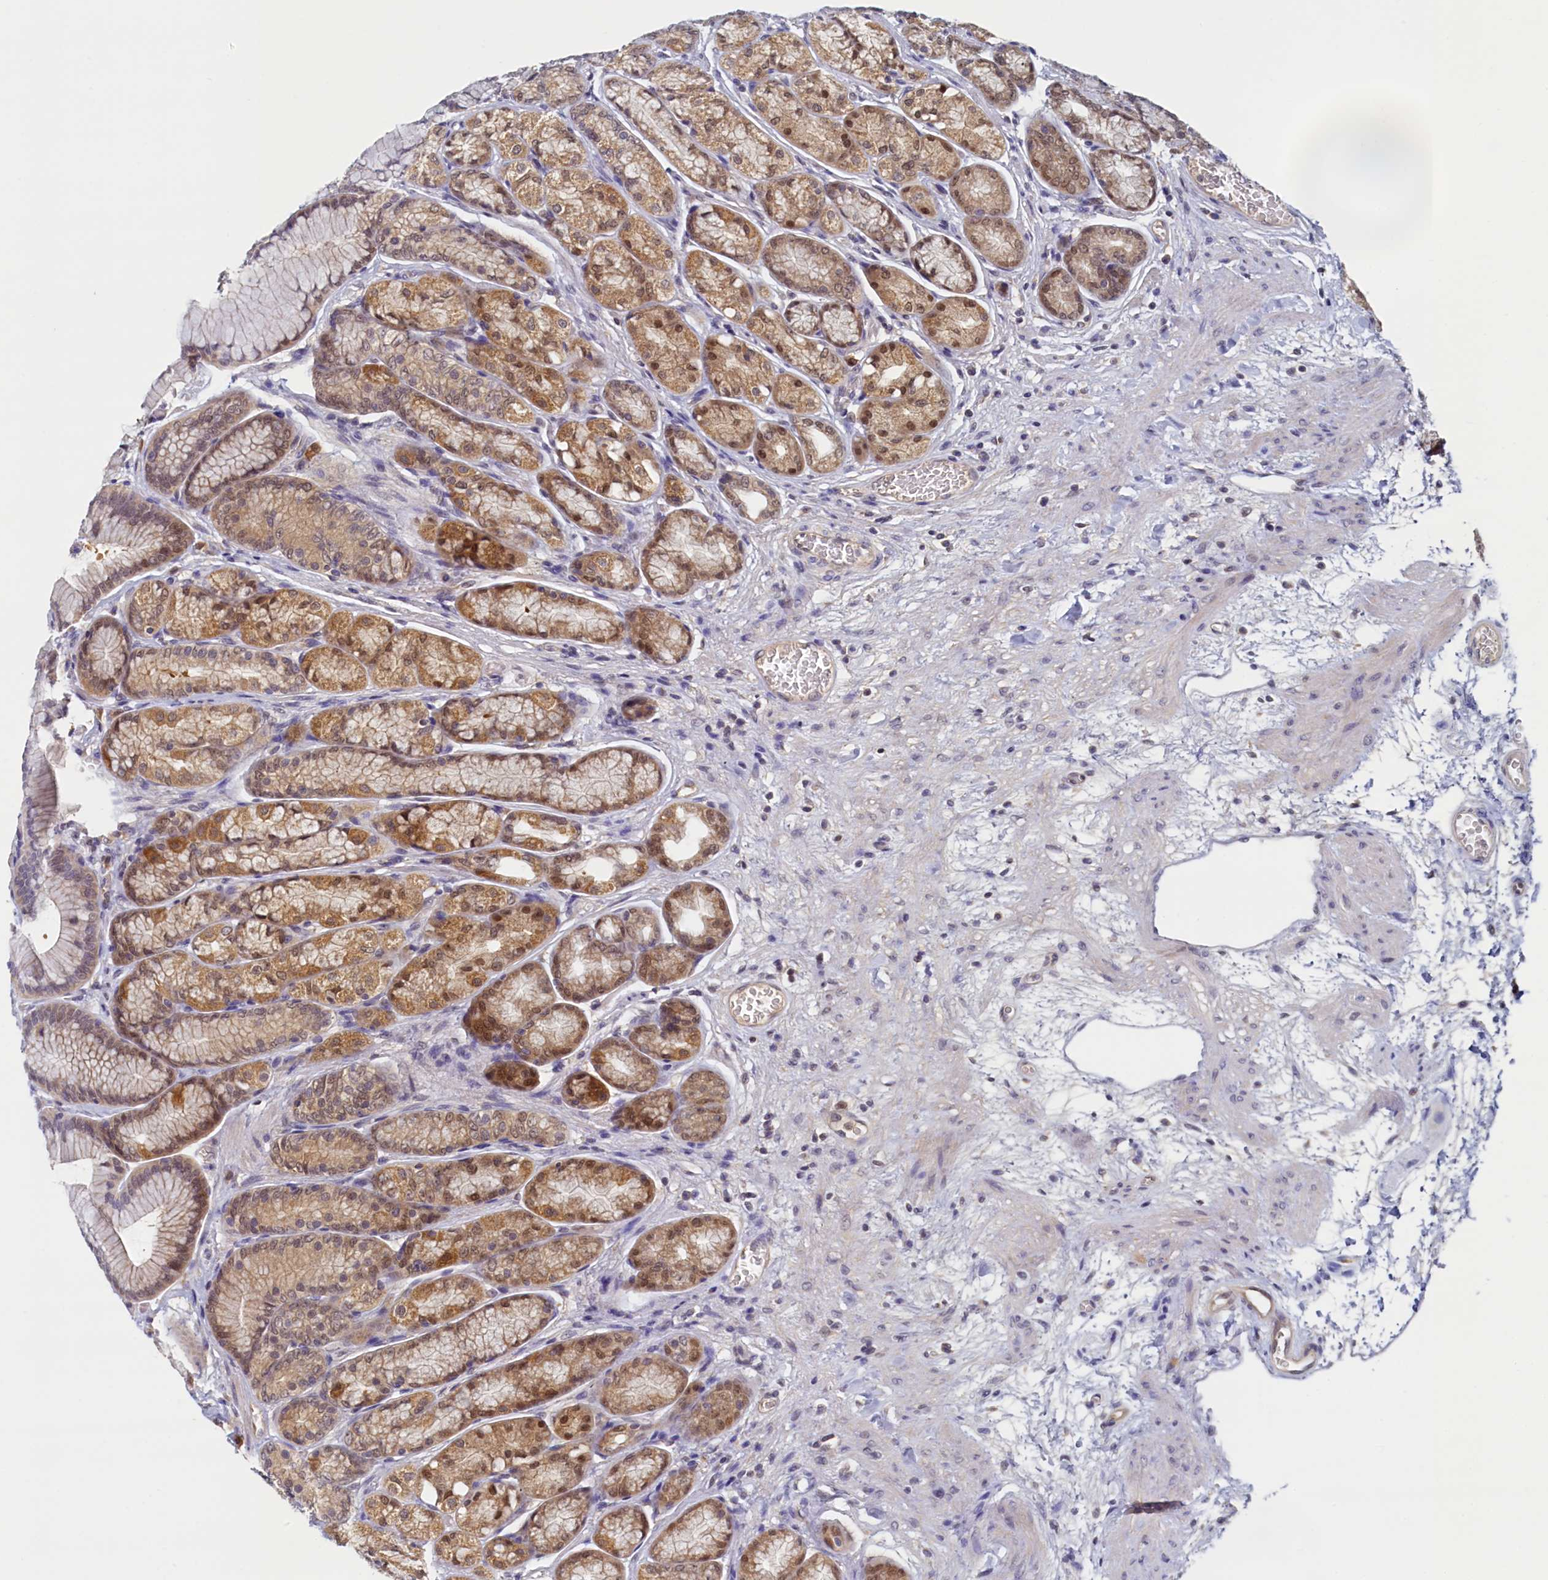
{"staining": {"intensity": "moderate", "quantity": ">75%", "location": "cytoplasmic/membranous,nuclear"}, "tissue": "stomach", "cell_type": "Glandular cells", "image_type": "normal", "snomed": [{"axis": "morphology", "description": "Normal tissue, NOS"}, {"axis": "morphology", "description": "Adenocarcinoma, NOS"}, {"axis": "morphology", "description": "Adenocarcinoma, High grade"}, {"axis": "topography", "description": "Stomach, upper"}, {"axis": "topography", "description": "Stomach"}], "caption": "Immunohistochemistry (DAB (3,3'-diaminobenzidine)) staining of benign human stomach demonstrates moderate cytoplasmic/membranous,nuclear protein expression in approximately >75% of glandular cells.", "gene": "PAAF1", "patient": {"sex": "female", "age": 65}}